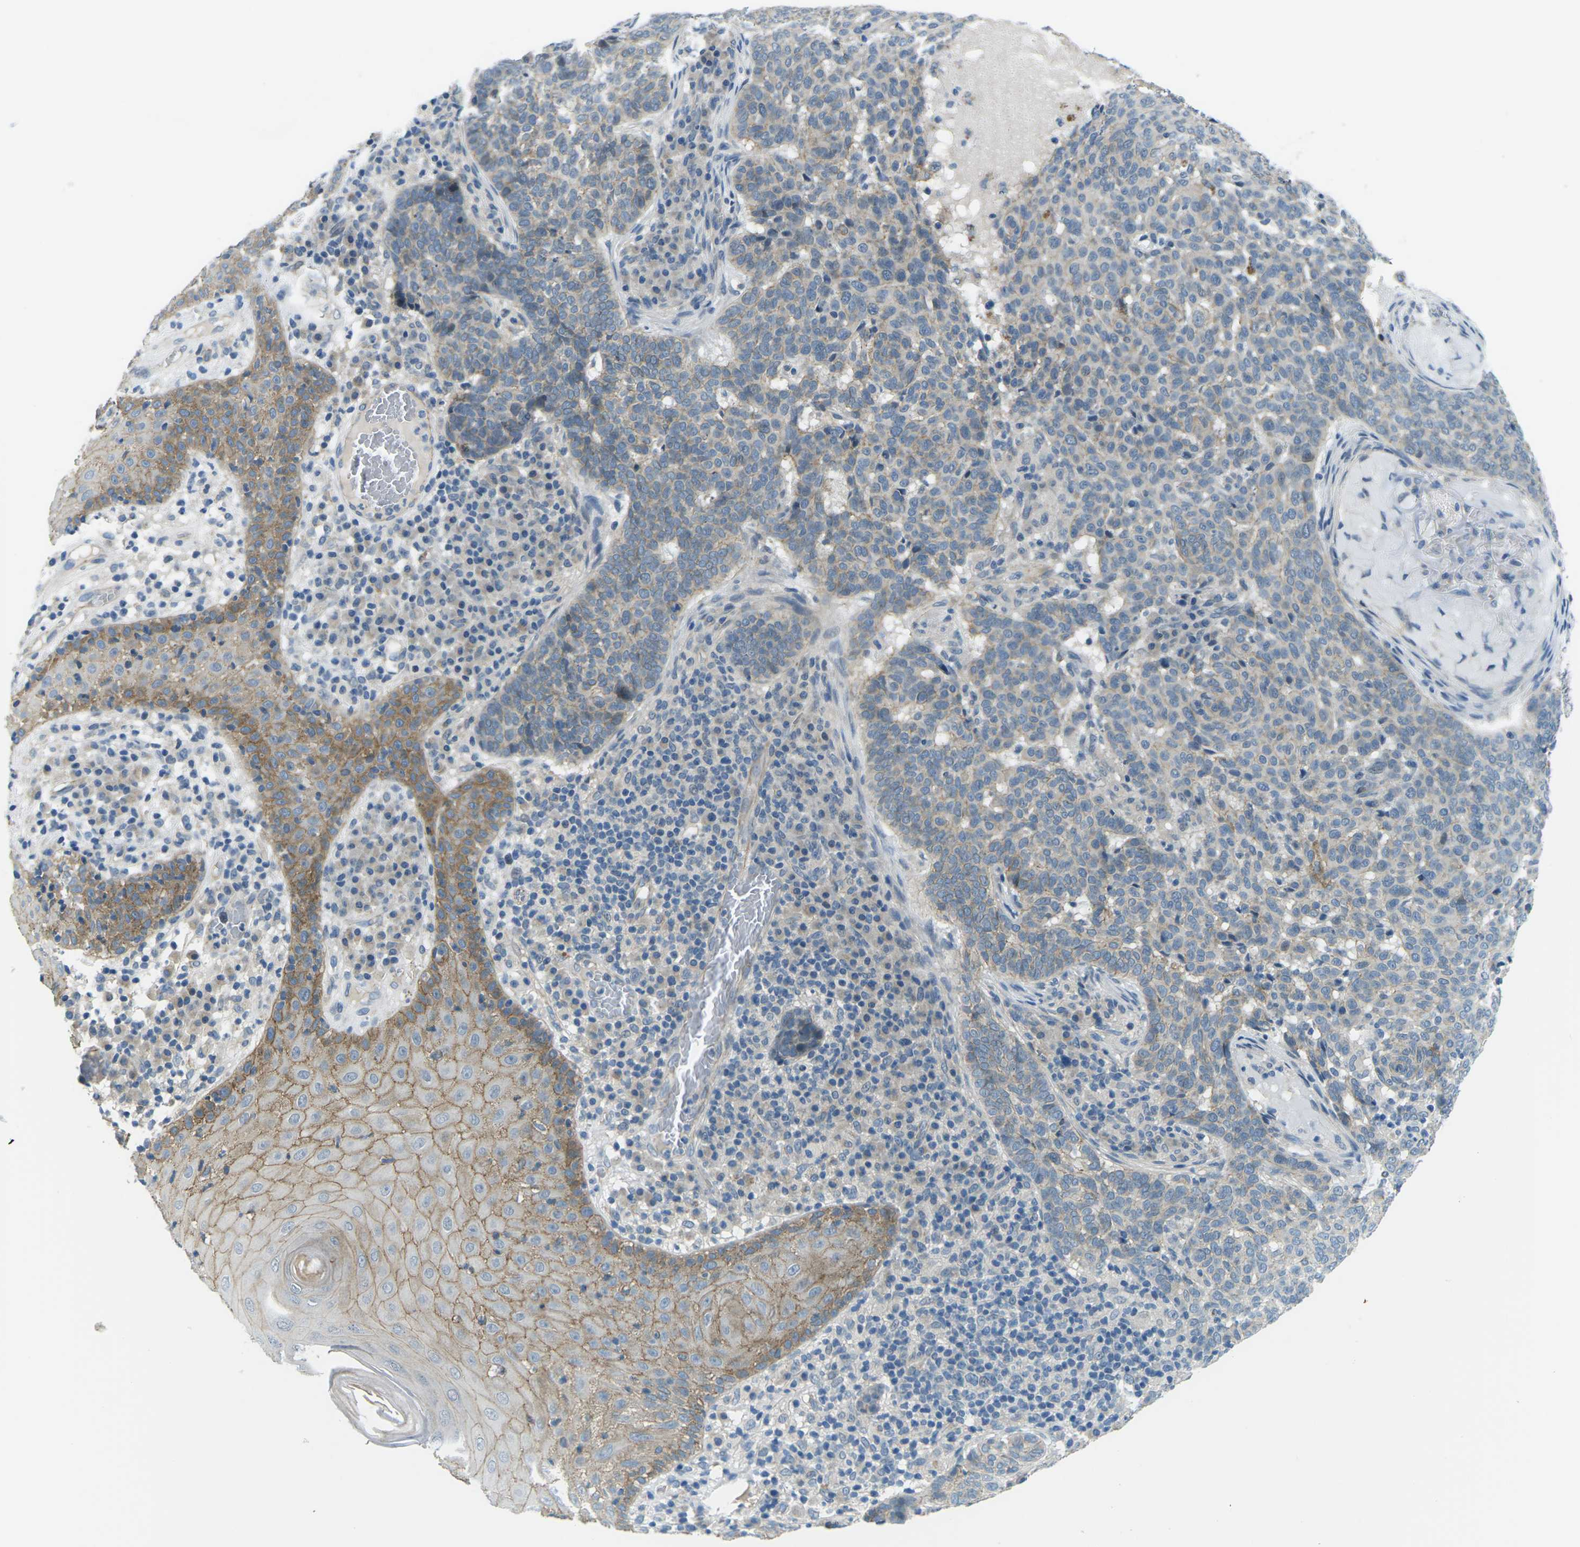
{"staining": {"intensity": "moderate", "quantity": "<25%", "location": "cytoplasmic/membranous"}, "tissue": "skin cancer", "cell_type": "Tumor cells", "image_type": "cancer", "snomed": [{"axis": "morphology", "description": "Basal cell carcinoma"}, {"axis": "topography", "description": "Skin"}], "caption": "Protein staining of basal cell carcinoma (skin) tissue exhibits moderate cytoplasmic/membranous staining in approximately <25% of tumor cells.", "gene": "CTNND1", "patient": {"sex": "male", "age": 85}}